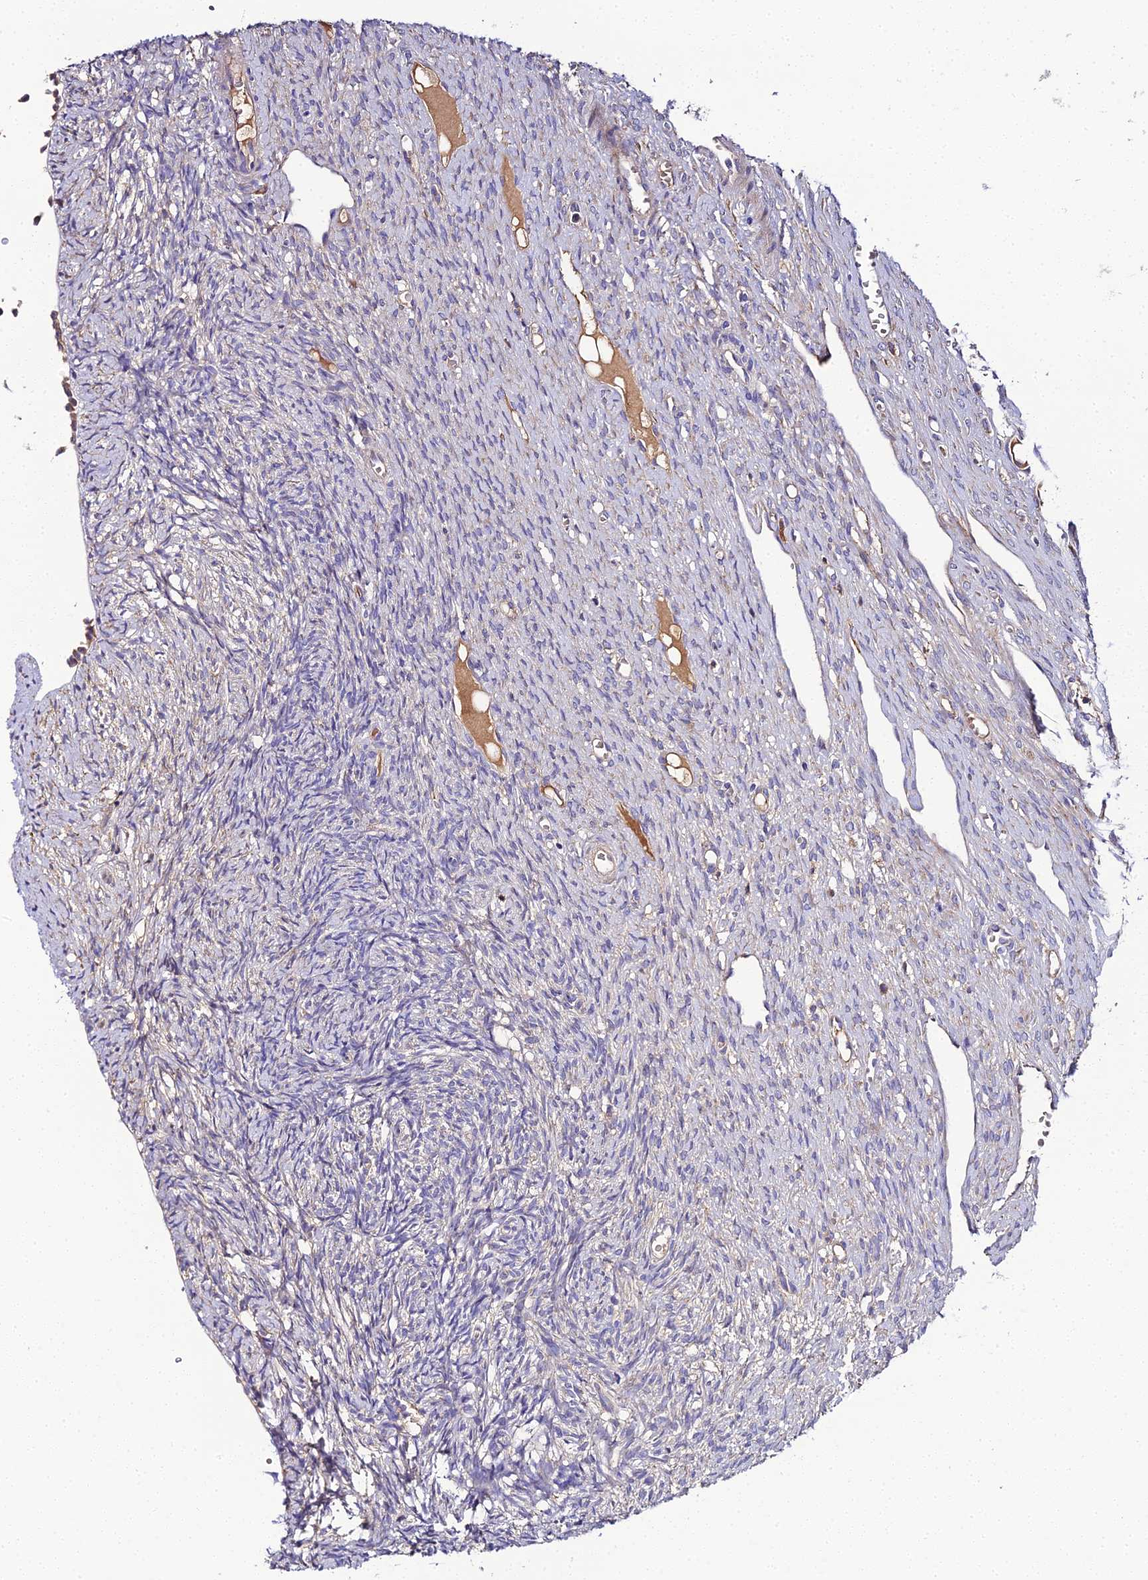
{"staining": {"intensity": "negative", "quantity": "none", "location": "none"}, "tissue": "ovary", "cell_type": "Ovarian stroma cells", "image_type": "normal", "snomed": [{"axis": "morphology", "description": "Normal tissue, NOS"}, {"axis": "topography", "description": "Ovary"}], "caption": "Immunohistochemistry (IHC) image of normal ovary: human ovary stained with DAB (3,3'-diaminobenzidine) displays no significant protein expression in ovarian stroma cells. (DAB IHC visualized using brightfield microscopy, high magnification).", "gene": "SCX", "patient": {"sex": "female", "age": 51}}